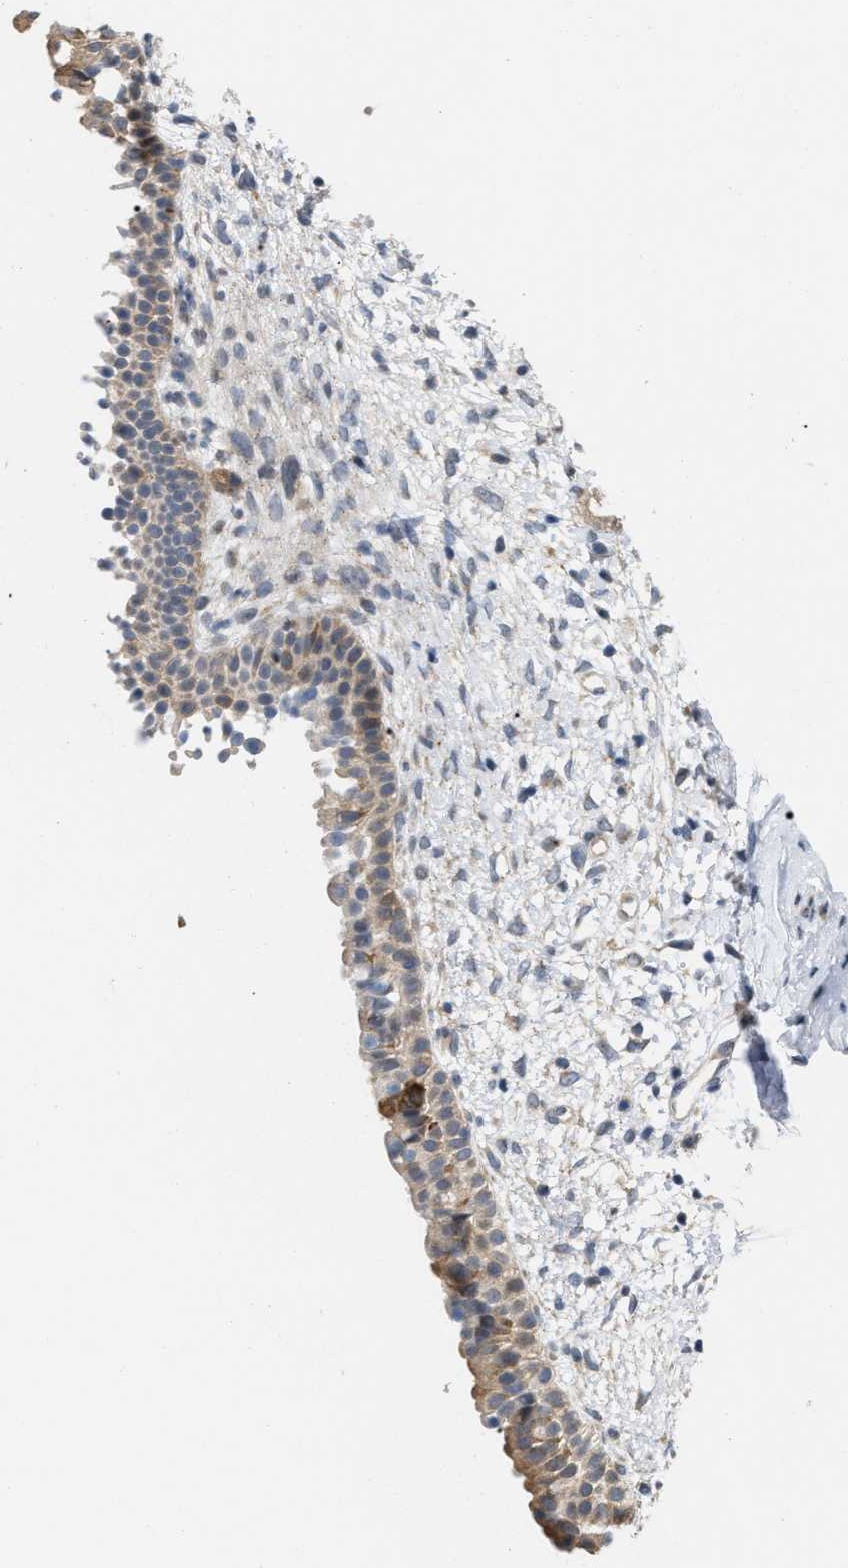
{"staining": {"intensity": "moderate", "quantity": ">75%", "location": "cytoplasmic/membranous"}, "tissue": "nasopharynx", "cell_type": "Respiratory epithelial cells", "image_type": "normal", "snomed": [{"axis": "morphology", "description": "Normal tissue, NOS"}, {"axis": "topography", "description": "Nasopharynx"}], "caption": "This micrograph shows benign nasopharynx stained with immunohistochemistry to label a protein in brown. The cytoplasmic/membranous of respiratory epithelial cells show moderate positivity for the protein. Nuclei are counter-stained blue.", "gene": "CSNK1A1", "patient": {"sex": "male", "age": 22}}